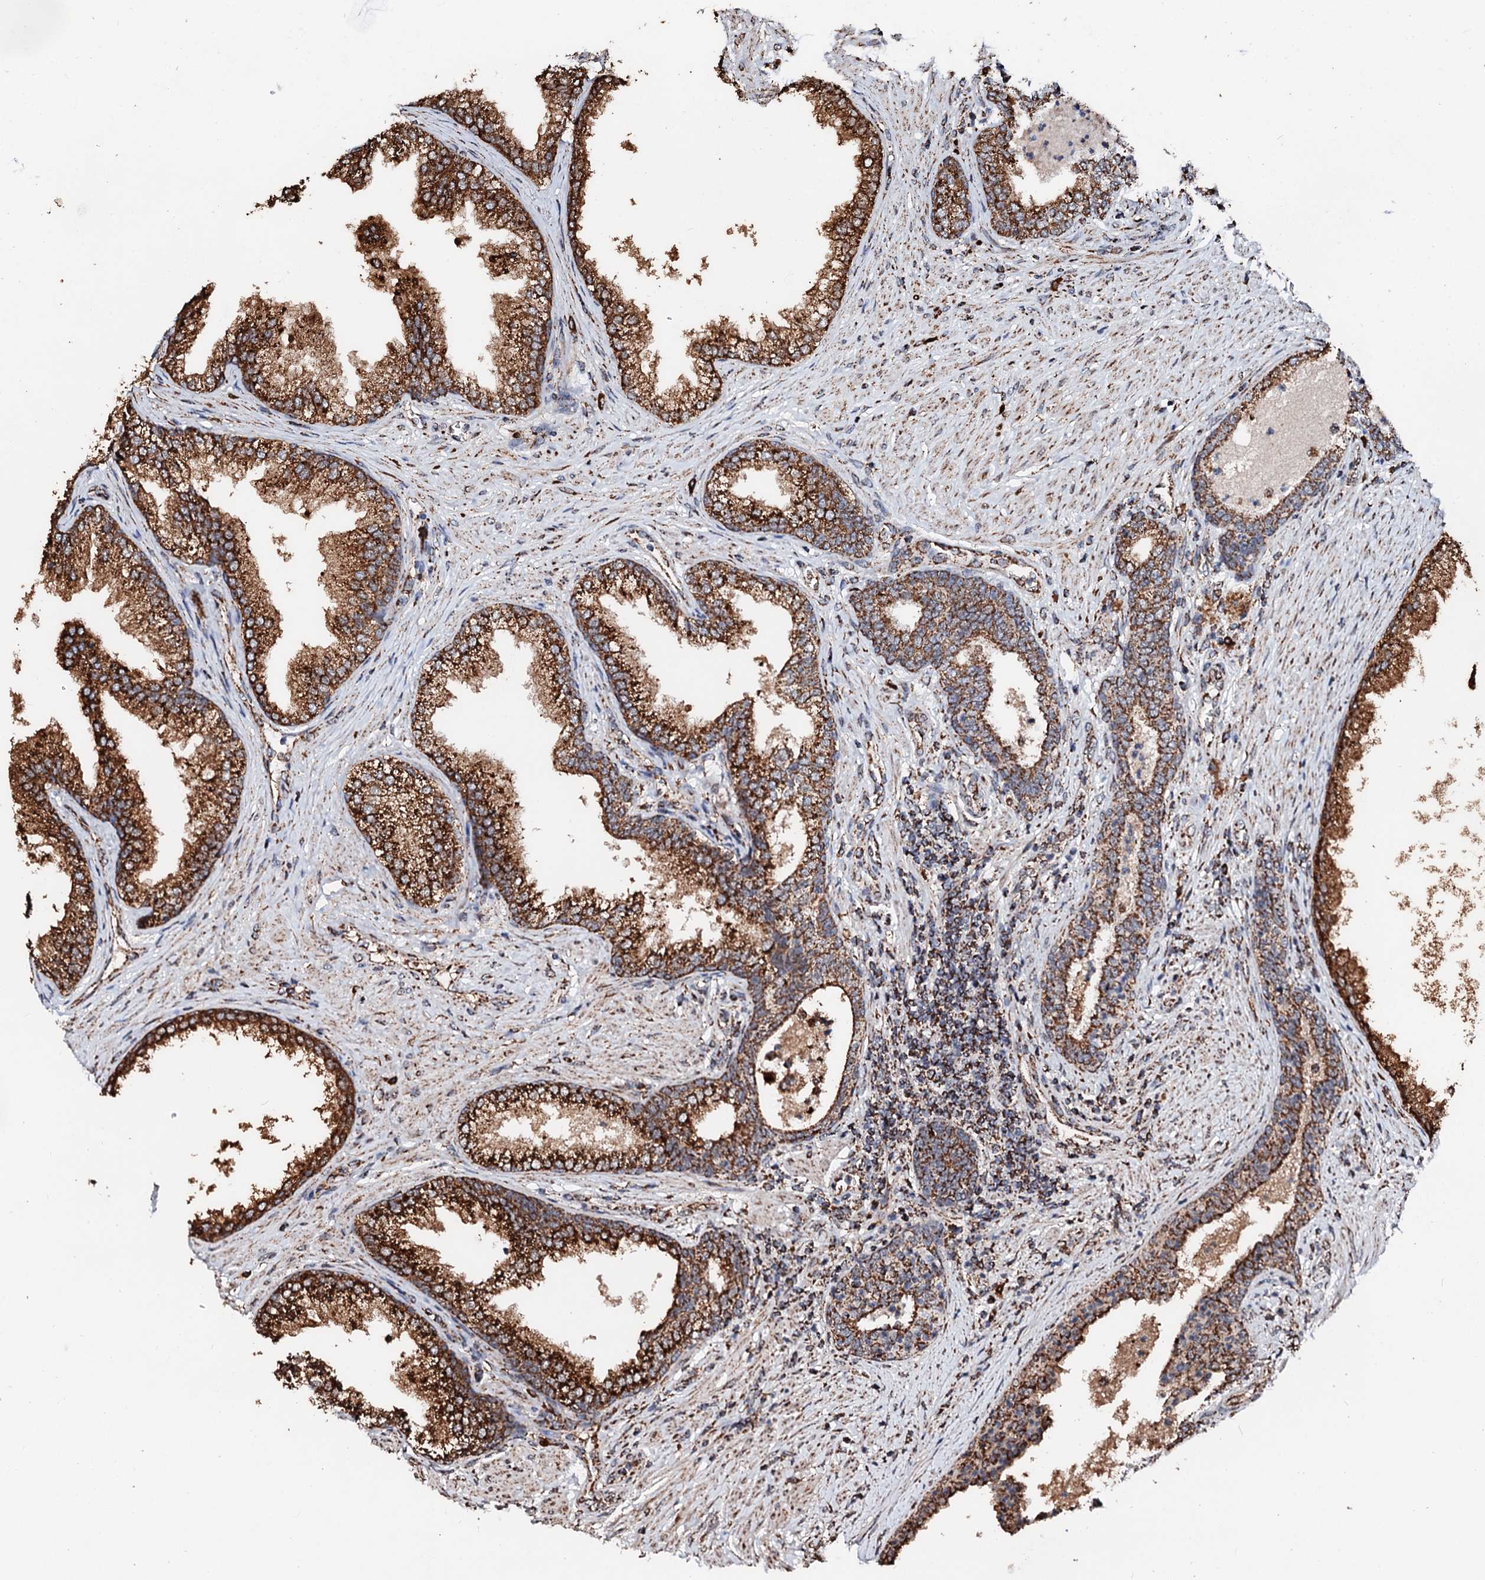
{"staining": {"intensity": "strong", "quantity": ">75%", "location": "cytoplasmic/membranous"}, "tissue": "prostate", "cell_type": "Glandular cells", "image_type": "normal", "snomed": [{"axis": "morphology", "description": "Normal tissue, NOS"}, {"axis": "topography", "description": "Prostate"}], "caption": "Brown immunohistochemical staining in normal prostate demonstrates strong cytoplasmic/membranous expression in about >75% of glandular cells.", "gene": "SECISBP2L", "patient": {"sex": "male", "age": 76}}